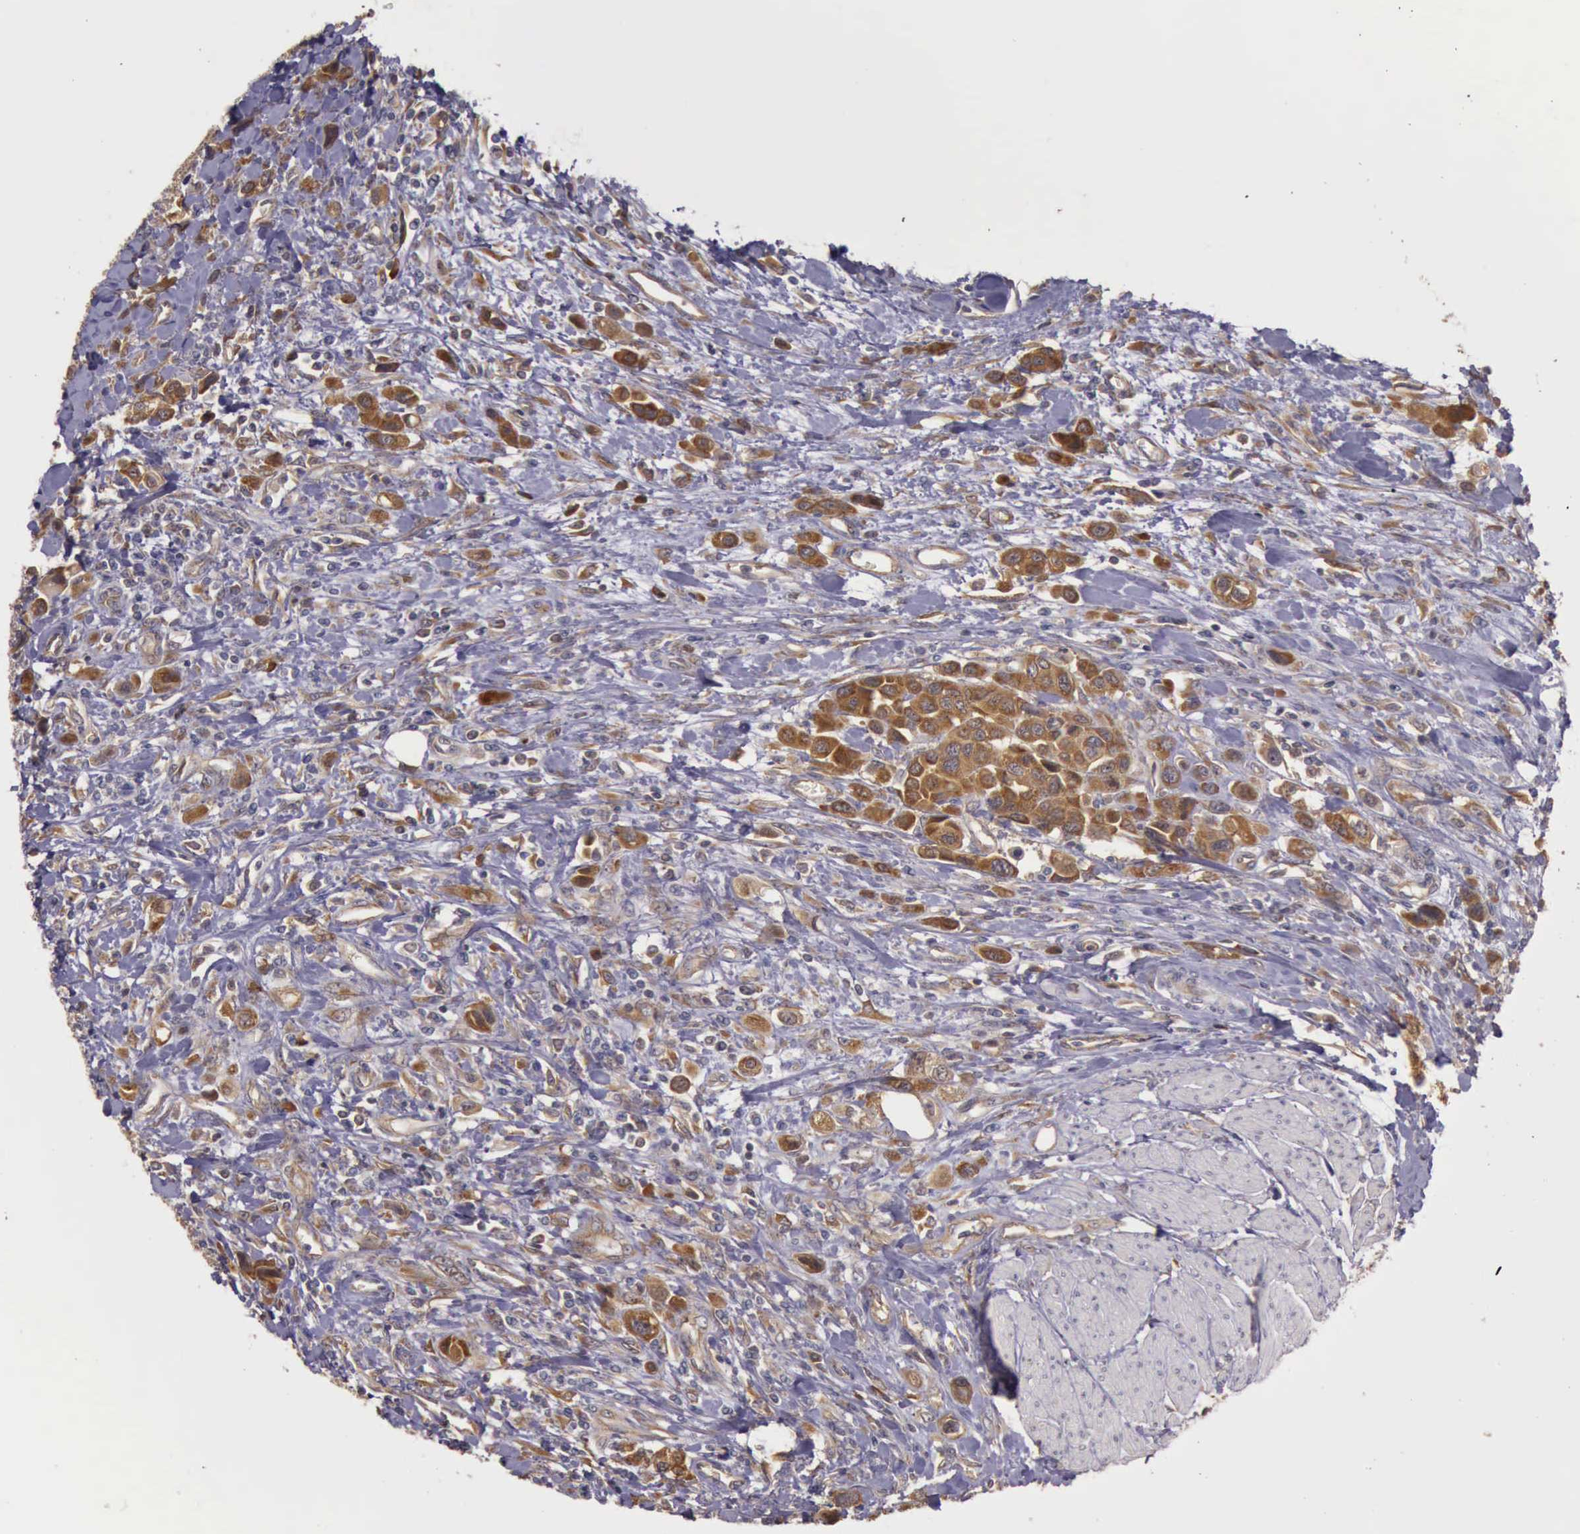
{"staining": {"intensity": "strong", "quantity": ">75%", "location": "cytoplasmic/membranous"}, "tissue": "urothelial cancer", "cell_type": "Tumor cells", "image_type": "cancer", "snomed": [{"axis": "morphology", "description": "Urothelial carcinoma, High grade"}, {"axis": "topography", "description": "Urinary bladder"}], "caption": "High-magnification brightfield microscopy of urothelial cancer stained with DAB (3,3'-diaminobenzidine) (brown) and counterstained with hematoxylin (blue). tumor cells exhibit strong cytoplasmic/membranous staining is present in about>75% of cells.", "gene": "EIF5", "patient": {"sex": "male", "age": 50}}